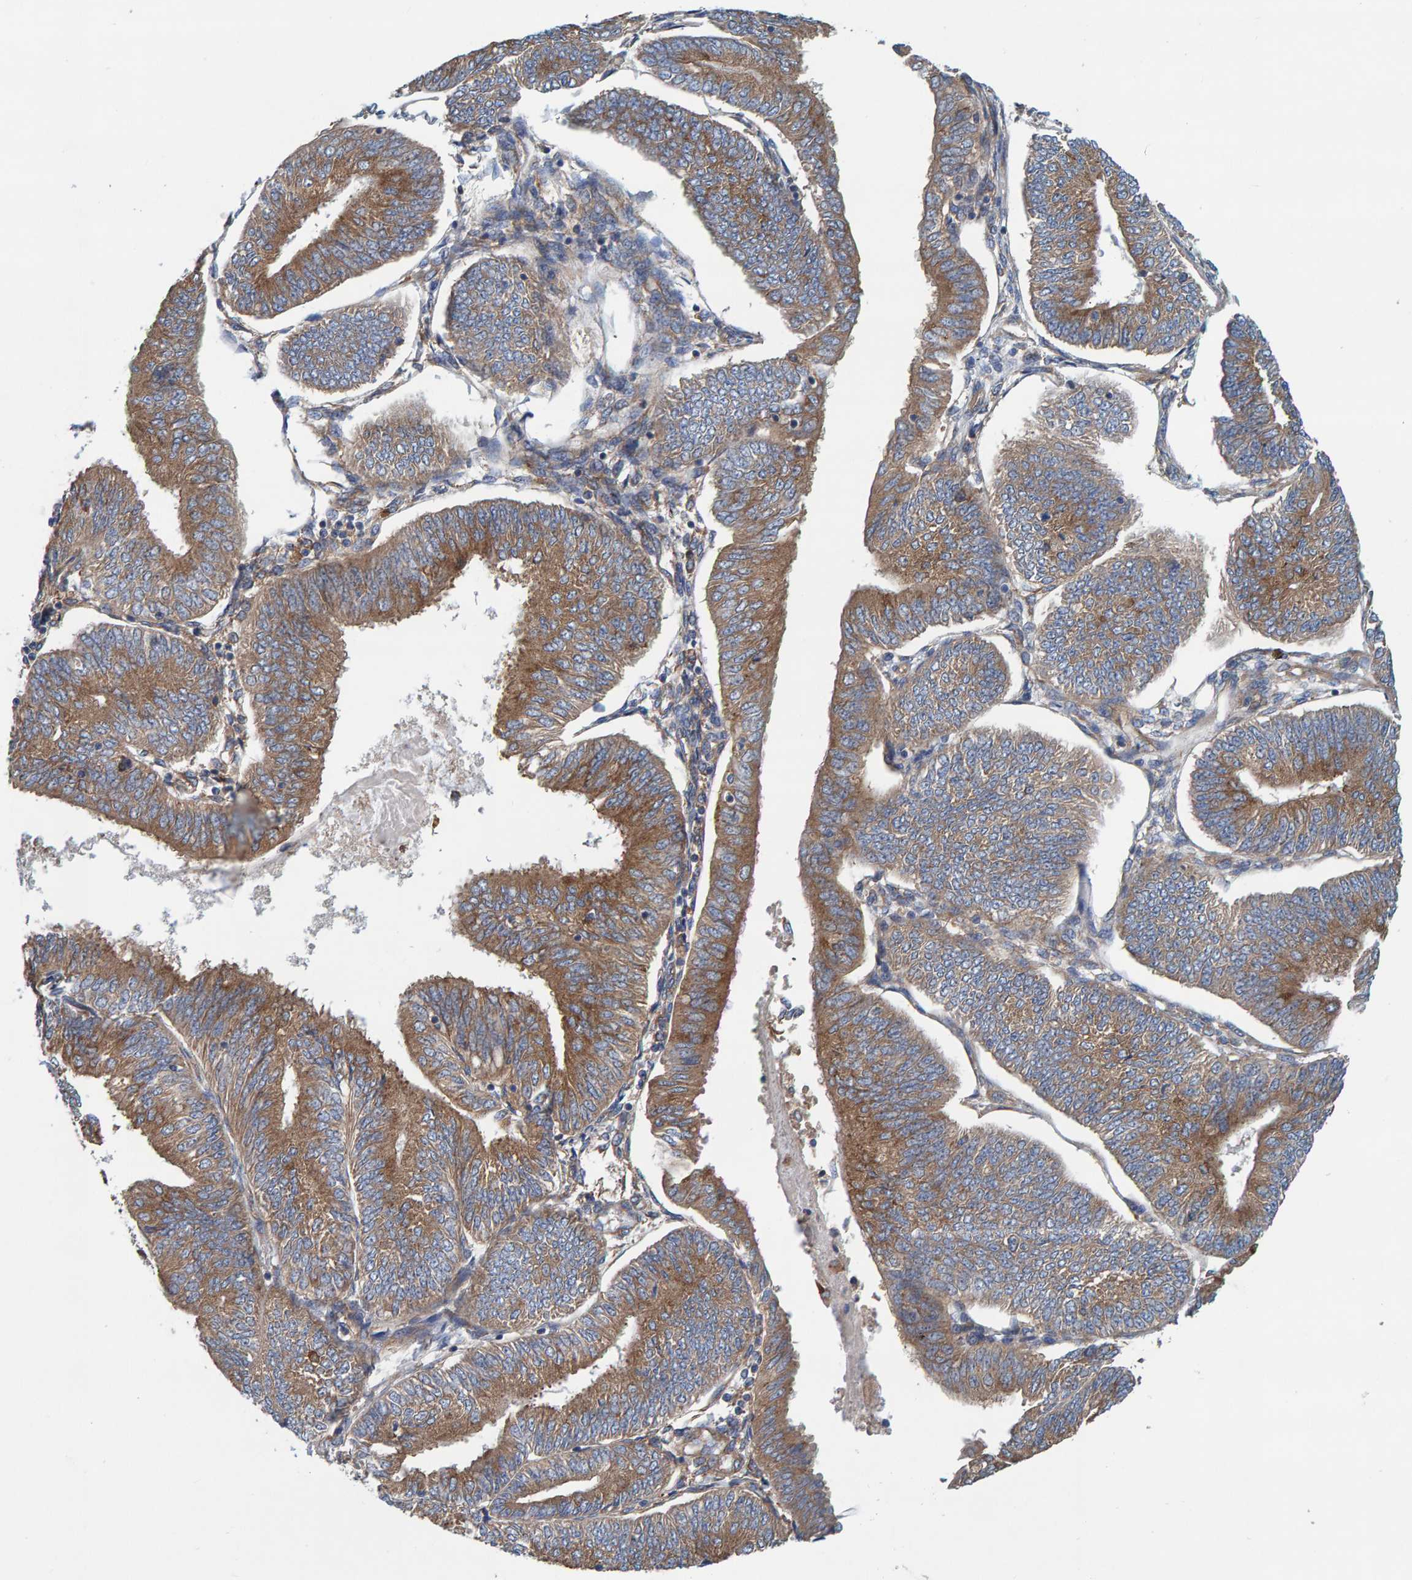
{"staining": {"intensity": "moderate", "quantity": ">75%", "location": "cytoplasmic/membranous"}, "tissue": "endometrial cancer", "cell_type": "Tumor cells", "image_type": "cancer", "snomed": [{"axis": "morphology", "description": "Adenocarcinoma, NOS"}, {"axis": "topography", "description": "Endometrium"}], "caption": "DAB (3,3'-diaminobenzidine) immunohistochemical staining of endometrial cancer (adenocarcinoma) reveals moderate cytoplasmic/membranous protein expression in about >75% of tumor cells. Using DAB (3,3'-diaminobenzidine) (brown) and hematoxylin (blue) stains, captured at high magnification using brightfield microscopy.", "gene": "MKLN1", "patient": {"sex": "female", "age": 58}}